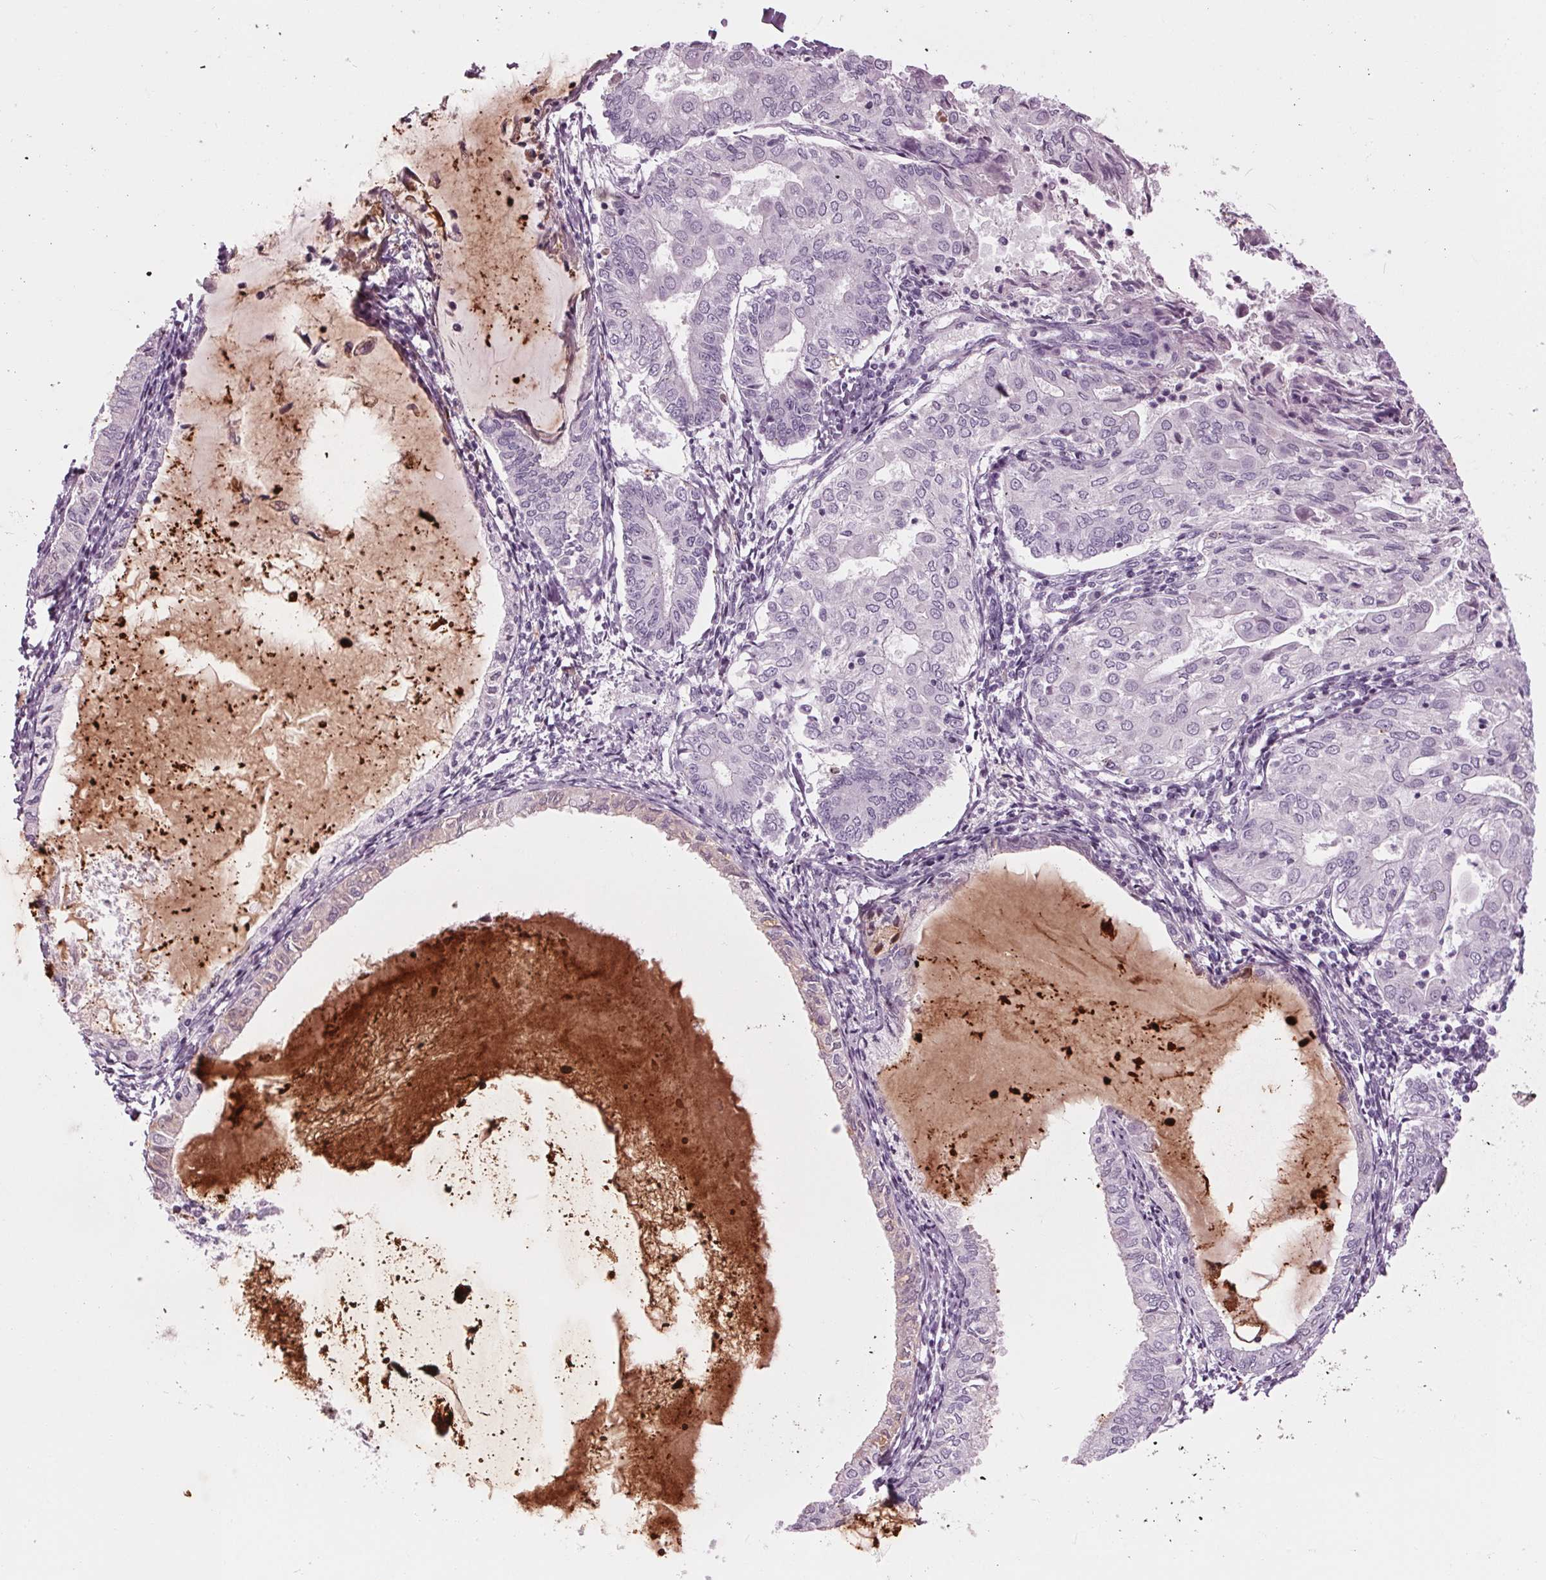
{"staining": {"intensity": "negative", "quantity": "none", "location": "none"}, "tissue": "endometrial cancer", "cell_type": "Tumor cells", "image_type": "cancer", "snomed": [{"axis": "morphology", "description": "Adenocarcinoma, NOS"}, {"axis": "topography", "description": "Endometrium"}], "caption": "DAB (3,3'-diaminobenzidine) immunohistochemical staining of endometrial cancer reveals no significant staining in tumor cells. (DAB (3,3'-diaminobenzidine) immunohistochemistry (IHC), high magnification).", "gene": "CYP3A43", "patient": {"sex": "female", "age": 68}}